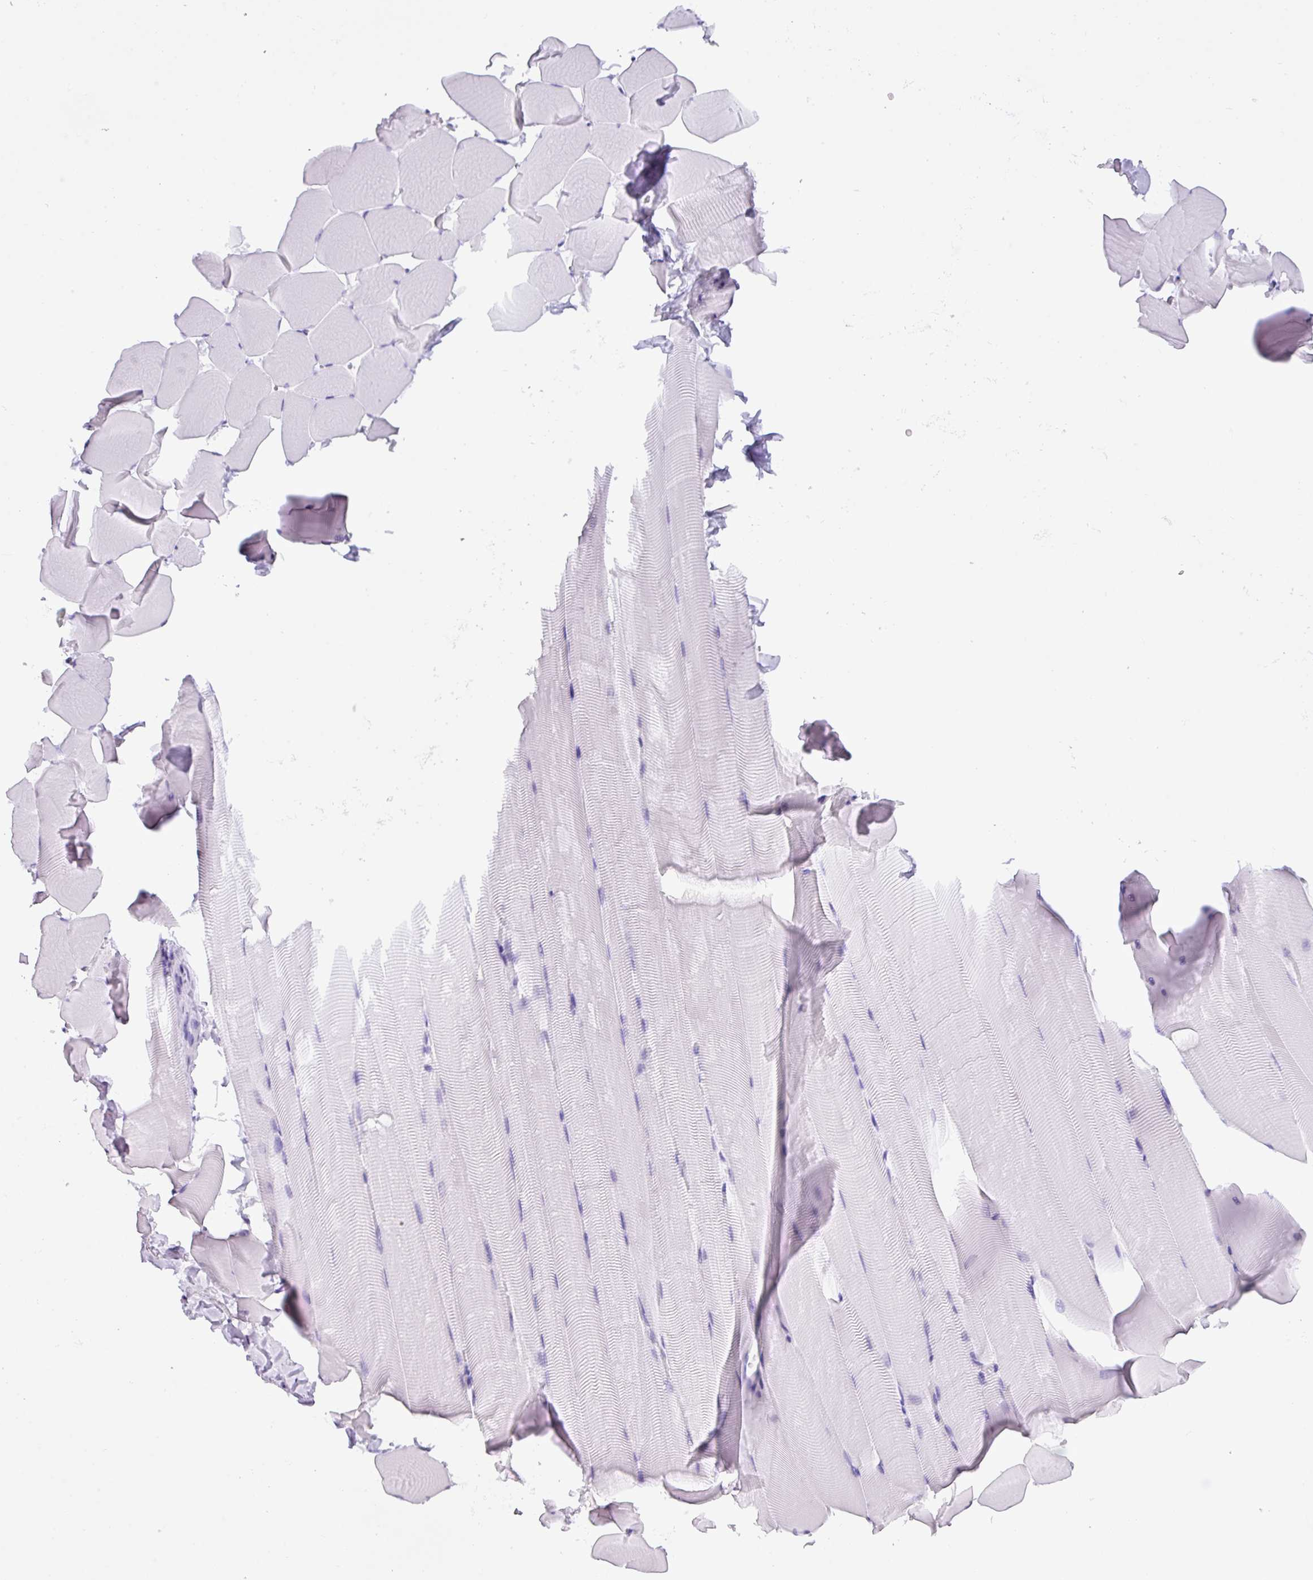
{"staining": {"intensity": "negative", "quantity": "none", "location": "none"}, "tissue": "skeletal muscle", "cell_type": "Myocytes", "image_type": "normal", "snomed": [{"axis": "morphology", "description": "Normal tissue, NOS"}, {"axis": "topography", "description": "Skeletal muscle"}], "caption": "IHC of benign skeletal muscle demonstrates no staining in myocytes. (Stains: DAB (3,3'-diaminobenzidine) immunohistochemistry with hematoxylin counter stain, Microscopy: brightfield microscopy at high magnification).", "gene": "NCCRP1", "patient": {"sex": "male", "age": 25}}